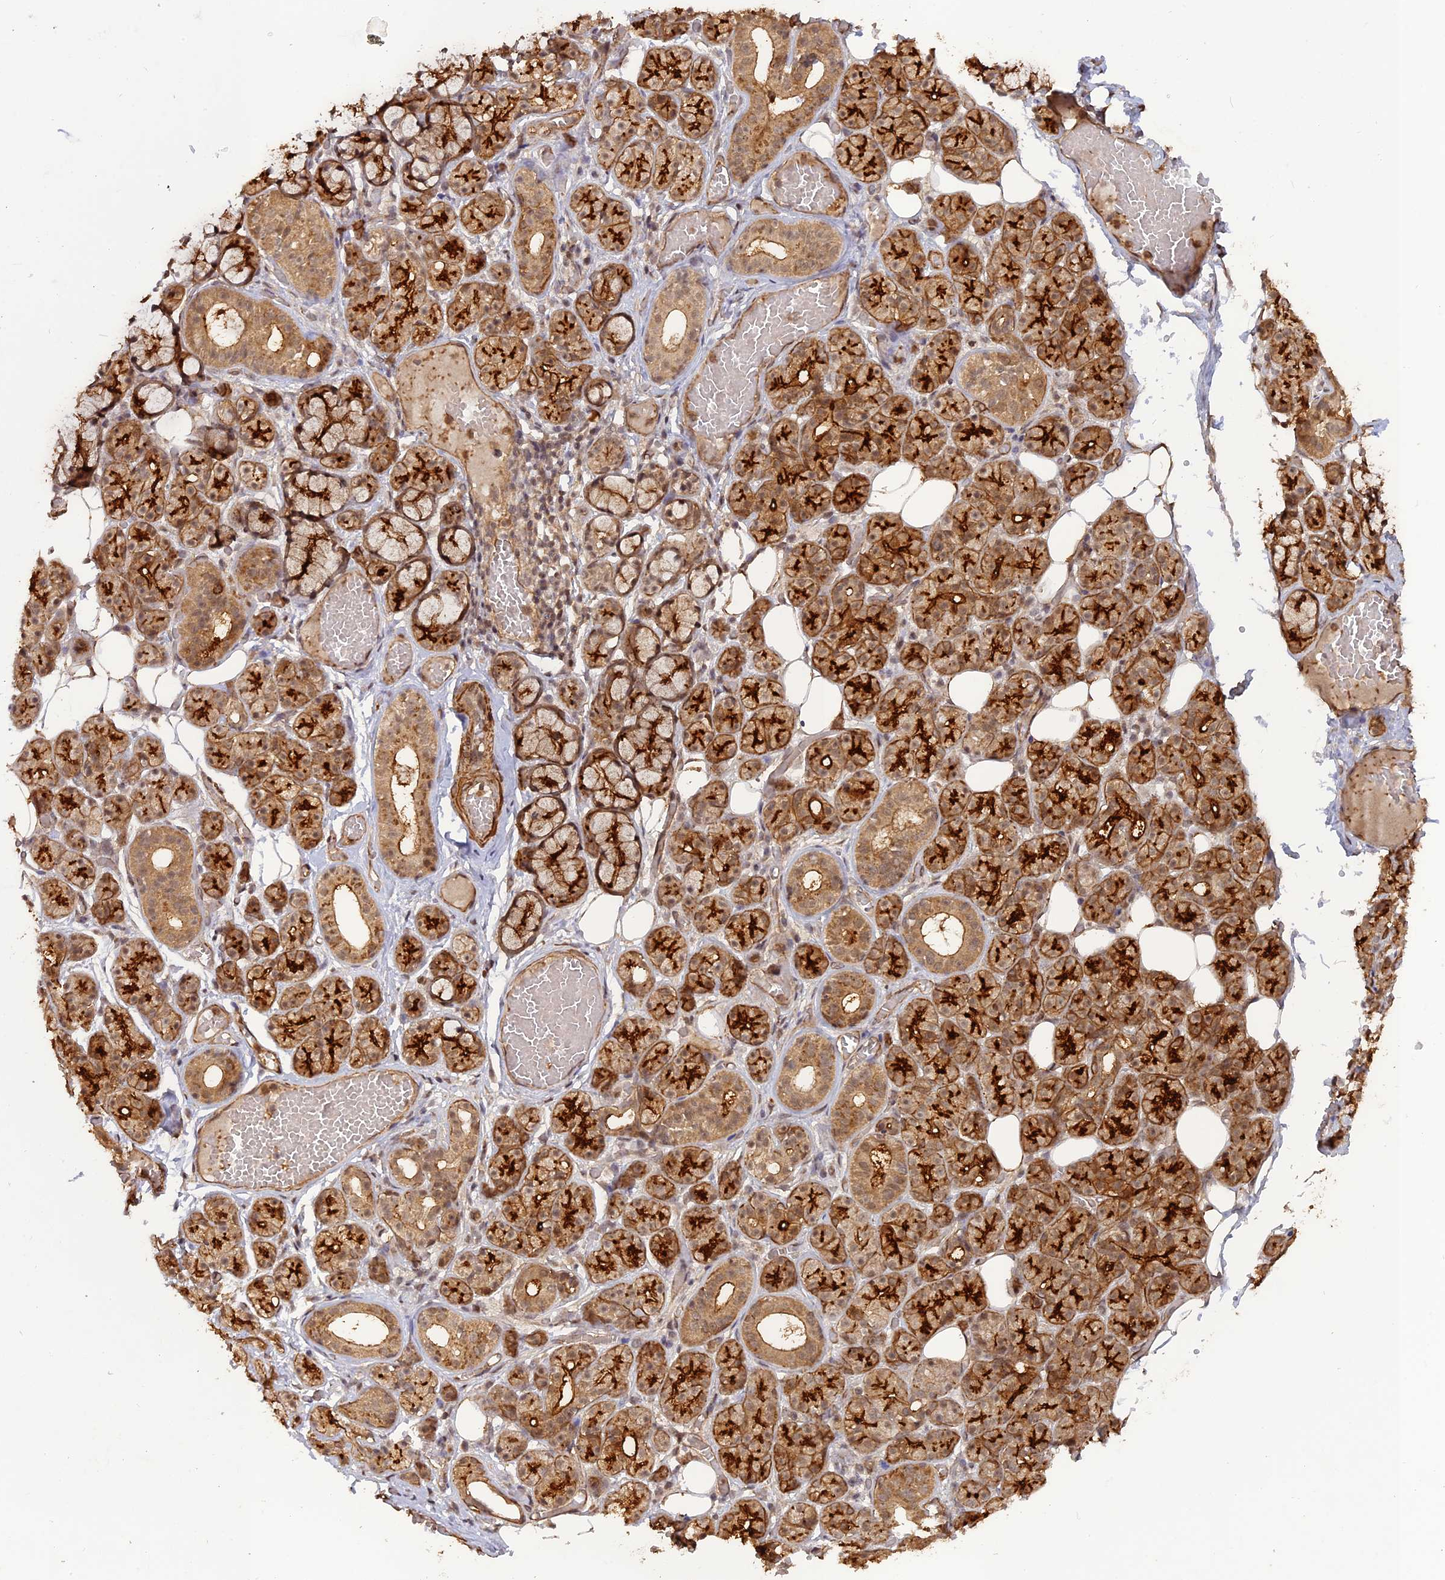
{"staining": {"intensity": "strong", "quantity": ">75%", "location": "cytoplasmic/membranous"}, "tissue": "salivary gland", "cell_type": "Glandular cells", "image_type": "normal", "snomed": [{"axis": "morphology", "description": "Normal tissue, NOS"}, {"axis": "topography", "description": "Salivary gland"}], "caption": "Immunohistochemistry (IHC) micrograph of normal salivary gland: human salivary gland stained using IHC reveals high levels of strong protein expression localized specifically in the cytoplasmic/membranous of glandular cells, appearing as a cytoplasmic/membranous brown color.", "gene": "CCDC174", "patient": {"sex": "male", "age": 63}}